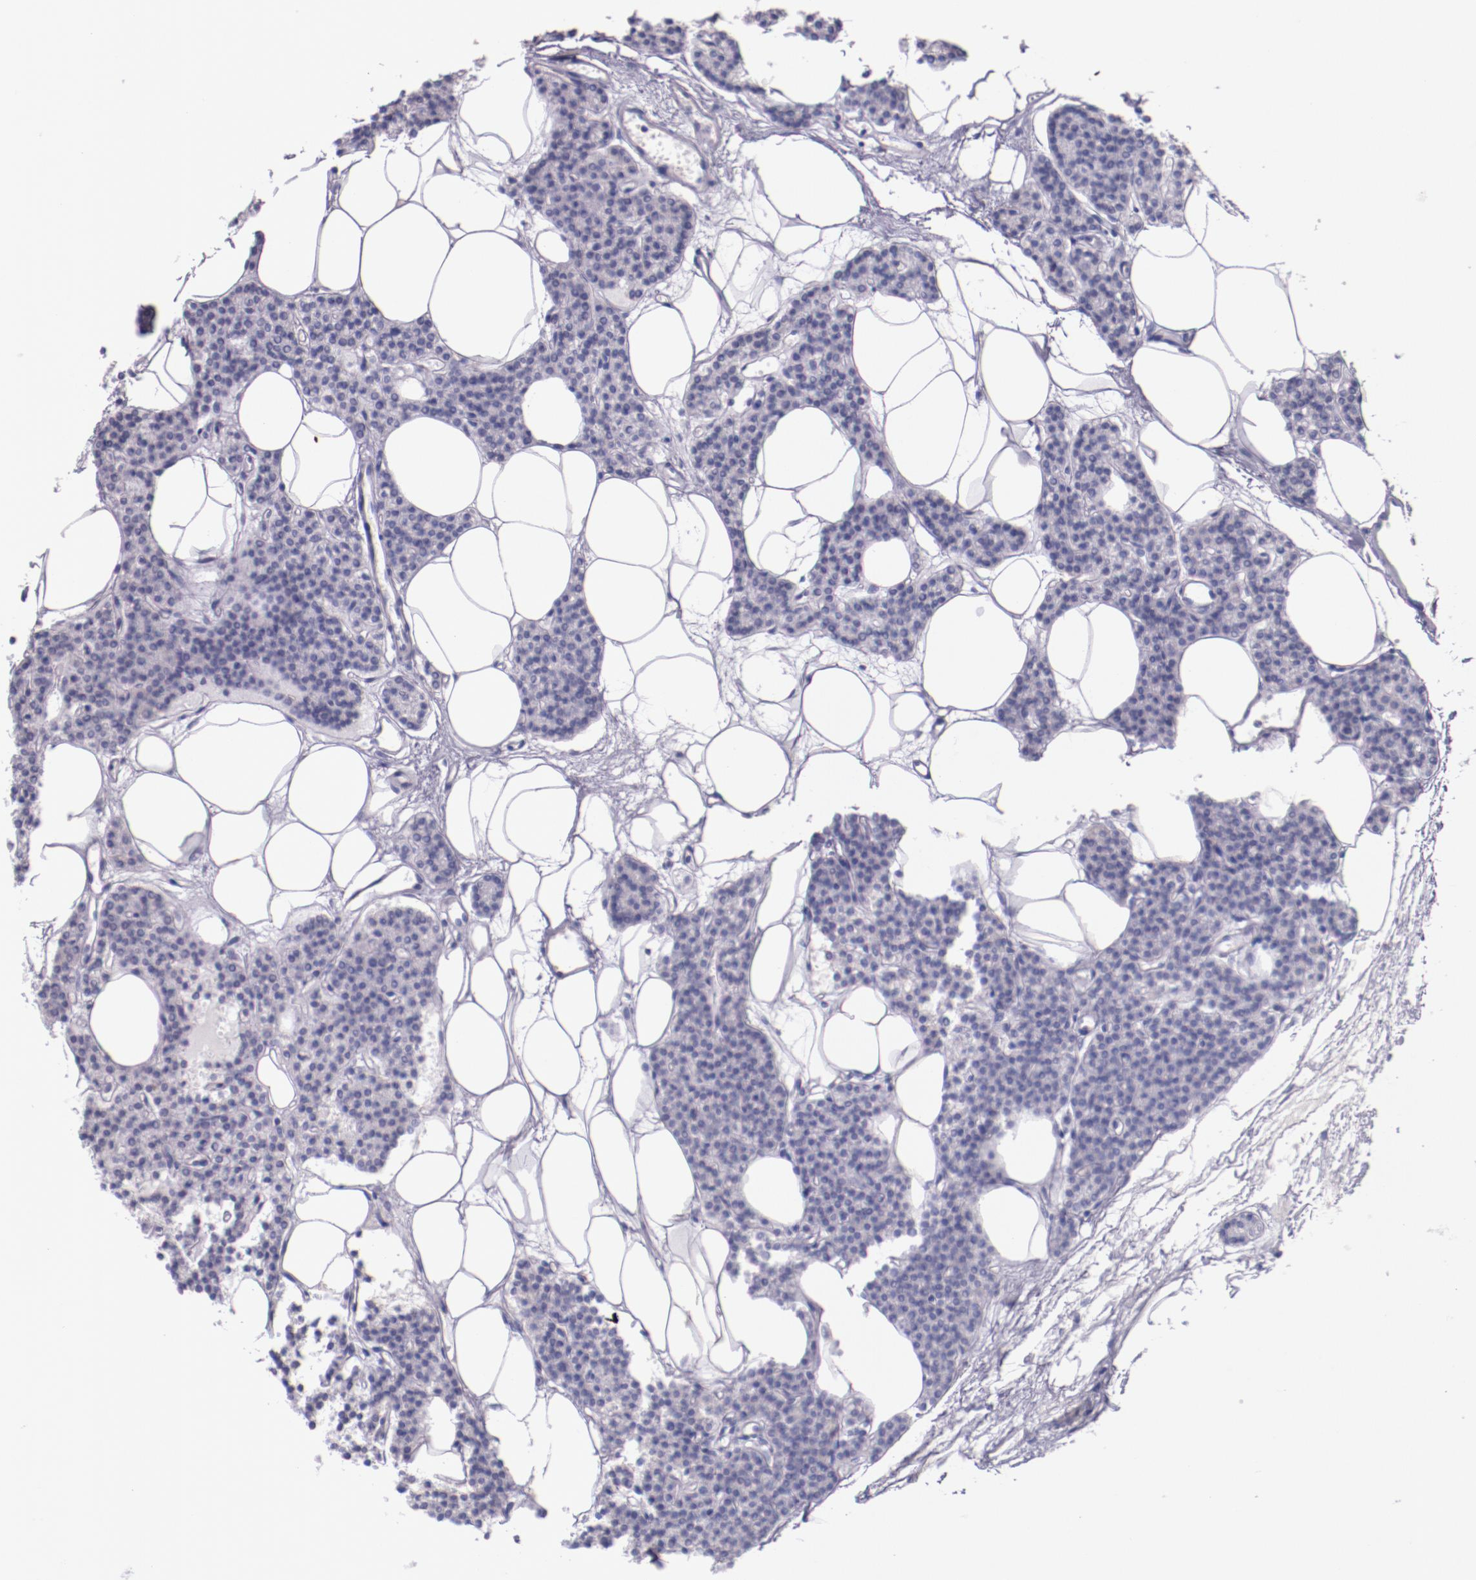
{"staining": {"intensity": "negative", "quantity": "none", "location": "none"}, "tissue": "parathyroid gland", "cell_type": "Glandular cells", "image_type": "normal", "snomed": [{"axis": "morphology", "description": "Normal tissue, NOS"}, {"axis": "topography", "description": "Parathyroid gland"}], "caption": "This image is of unremarkable parathyroid gland stained with immunohistochemistry (IHC) to label a protein in brown with the nuclei are counter-stained blue. There is no positivity in glandular cells.", "gene": "IRF4", "patient": {"sex": "male", "age": 24}}